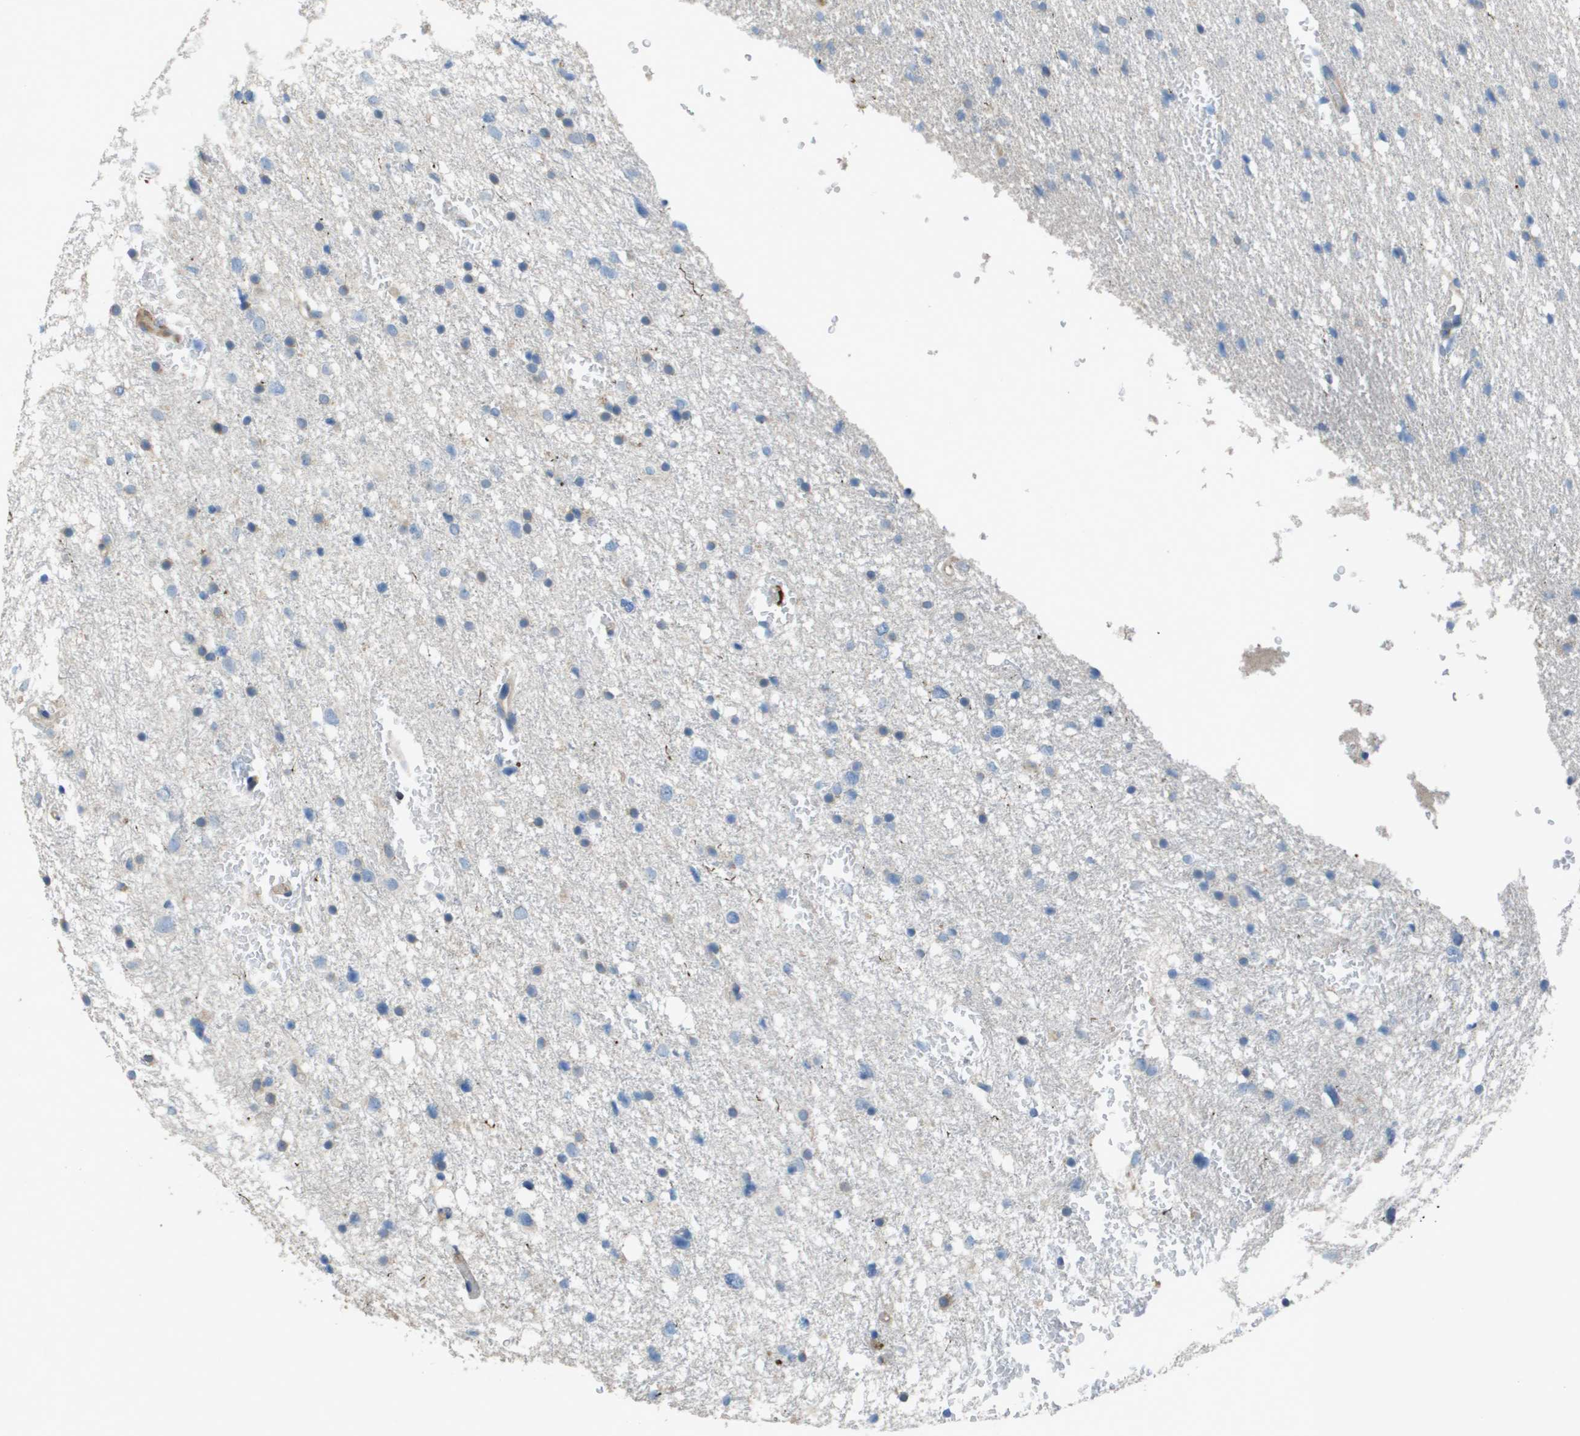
{"staining": {"intensity": "weak", "quantity": "<25%", "location": "cytoplasmic/membranous"}, "tissue": "glioma", "cell_type": "Tumor cells", "image_type": "cancer", "snomed": [{"axis": "morphology", "description": "Glioma, malignant, Low grade"}, {"axis": "topography", "description": "Brain"}], "caption": "DAB immunohistochemical staining of human glioma reveals no significant staining in tumor cells.", "gene": "CLCA4", "patient": {"sex": "female", "age": 37}}